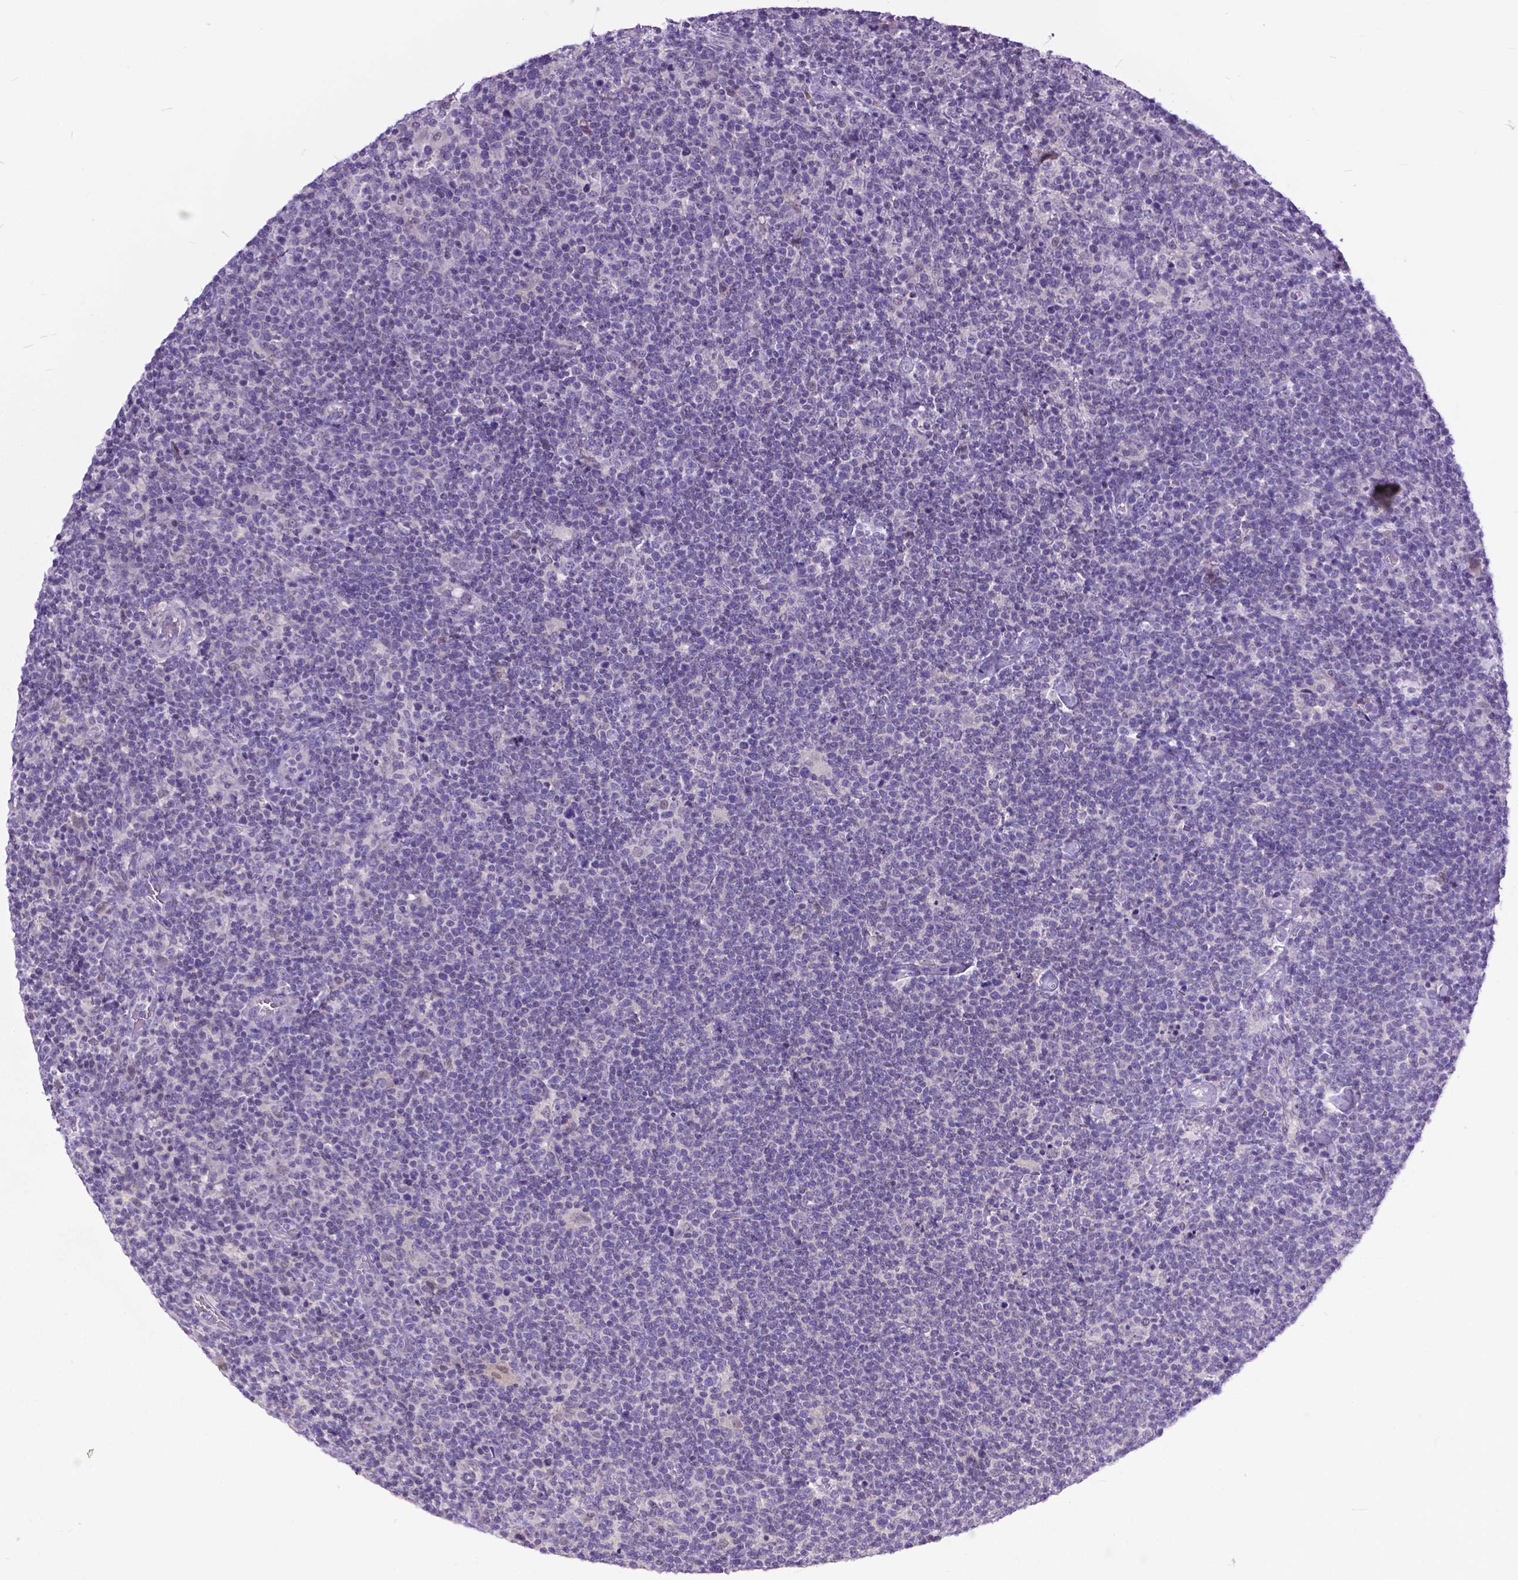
{"staining": {"intensity": "negative", "quantity": "none", "location": "none"}, "tissue": "lymphoma", "cell_type": "Tumor cells", "image_type": "cancer", "snomed": [{"axis": "morphology", "description": "Malignant lymphoma, non-Hodgkin's type, High grade"}, {"axis": "topography", "description": "Lymph node"}], "caption": "High-grade malignant lymphoma, non-Hodgkin's type stained for a protein using immunohistochemistry (IHC) displays no staining tumor cells.", "gene": "TTLL6", "patient": {"sex": "male", "age": 61}}